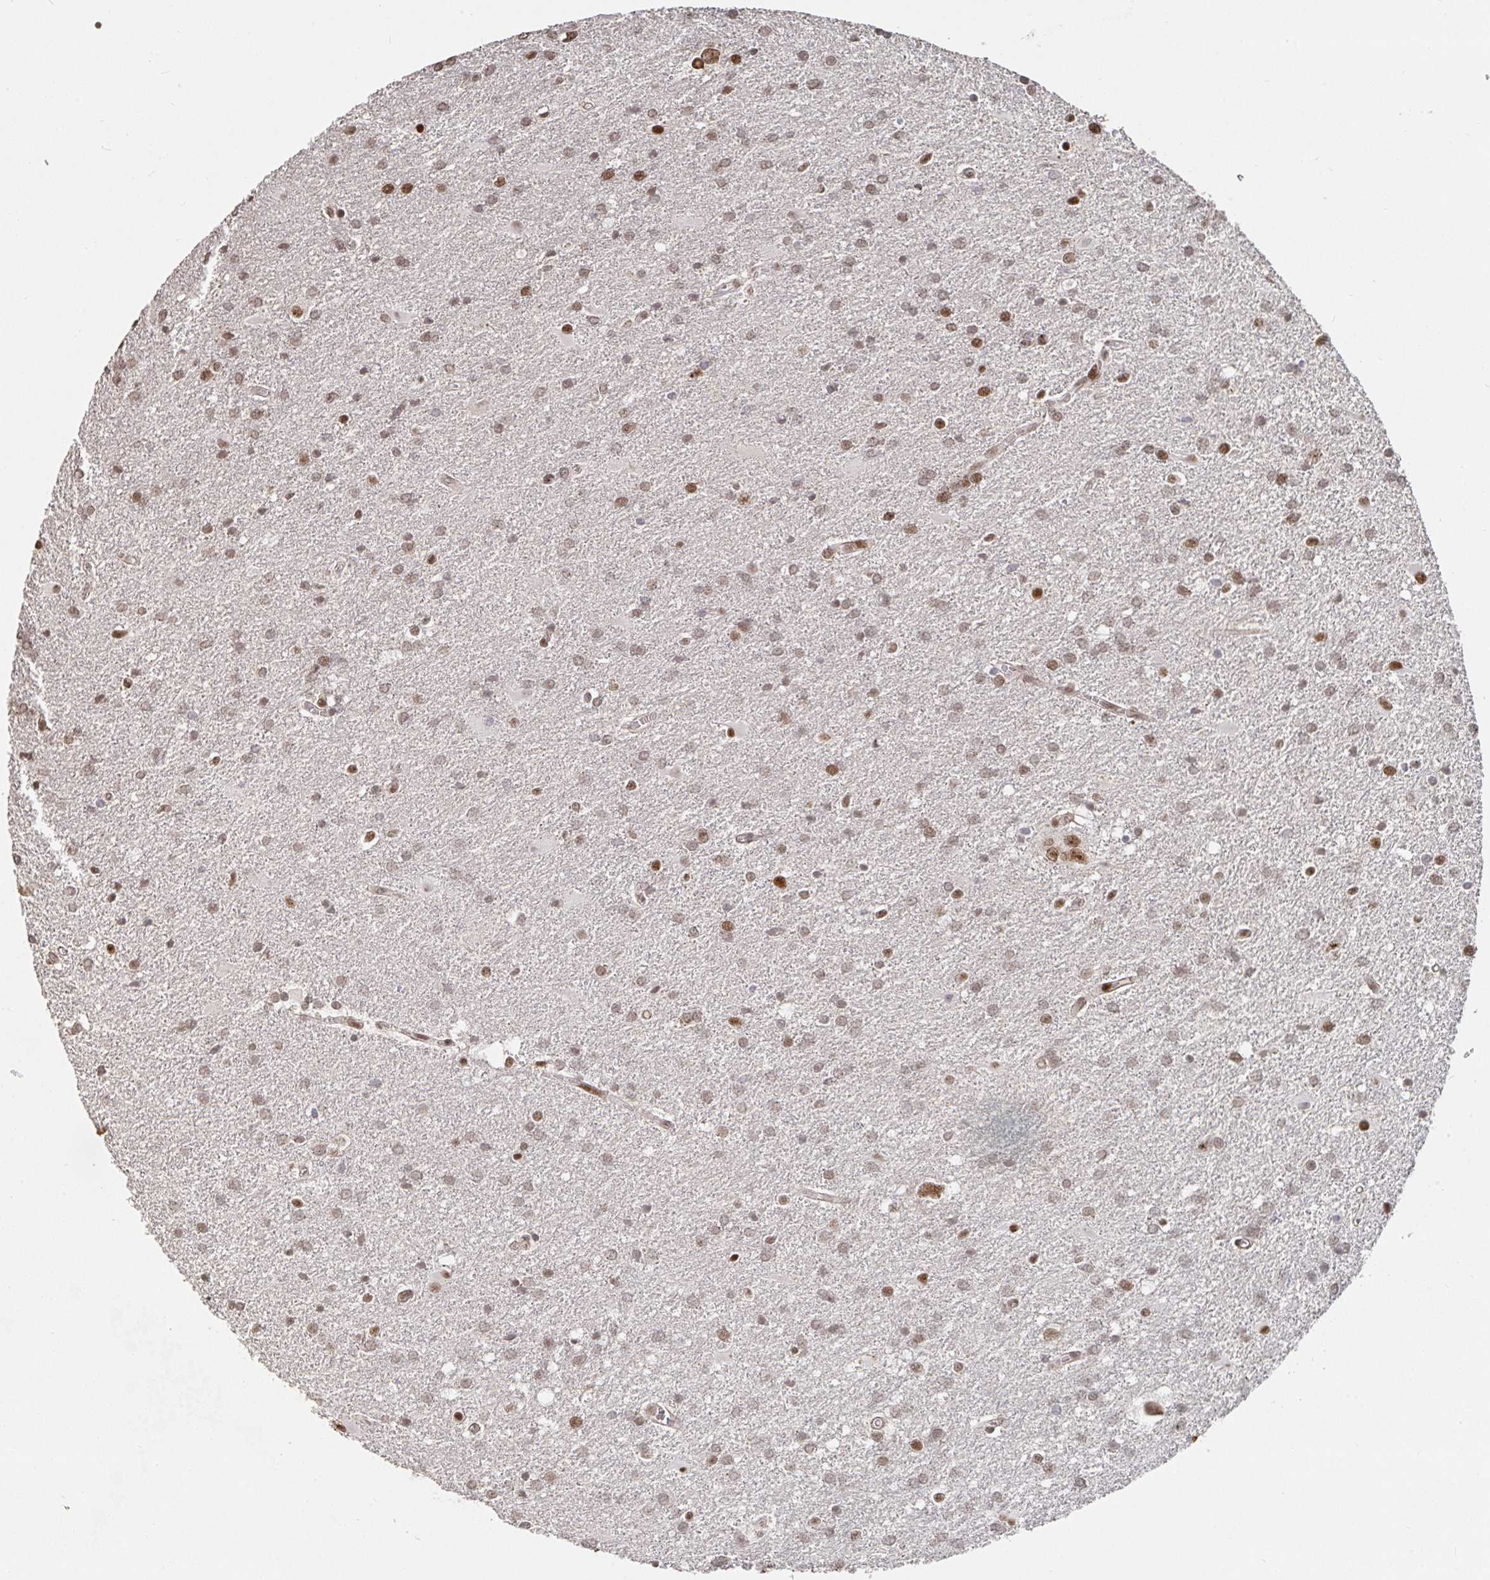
{"staining": {"intensity": "moderate", "quantity": "25%-75%", "location": "nuclear"}, "tissue": "glioma", "cell_type": "Tumor cells", "image_type": "cancer", "snomed": [{"axis": "morphology", "description": "Glioma, malignant, Low grade"}, {"axis": "topography", "description": "Brain"}], "caption": "IHC histopathology image of malignant glioma (low-grade) stained for a protein (brown), which shows medium levels of moderate nuclear staining in about 25%-75% of tumor cells.", "gene": "ZDHHC12", "patient": {"sex": "male", "age": 66}}